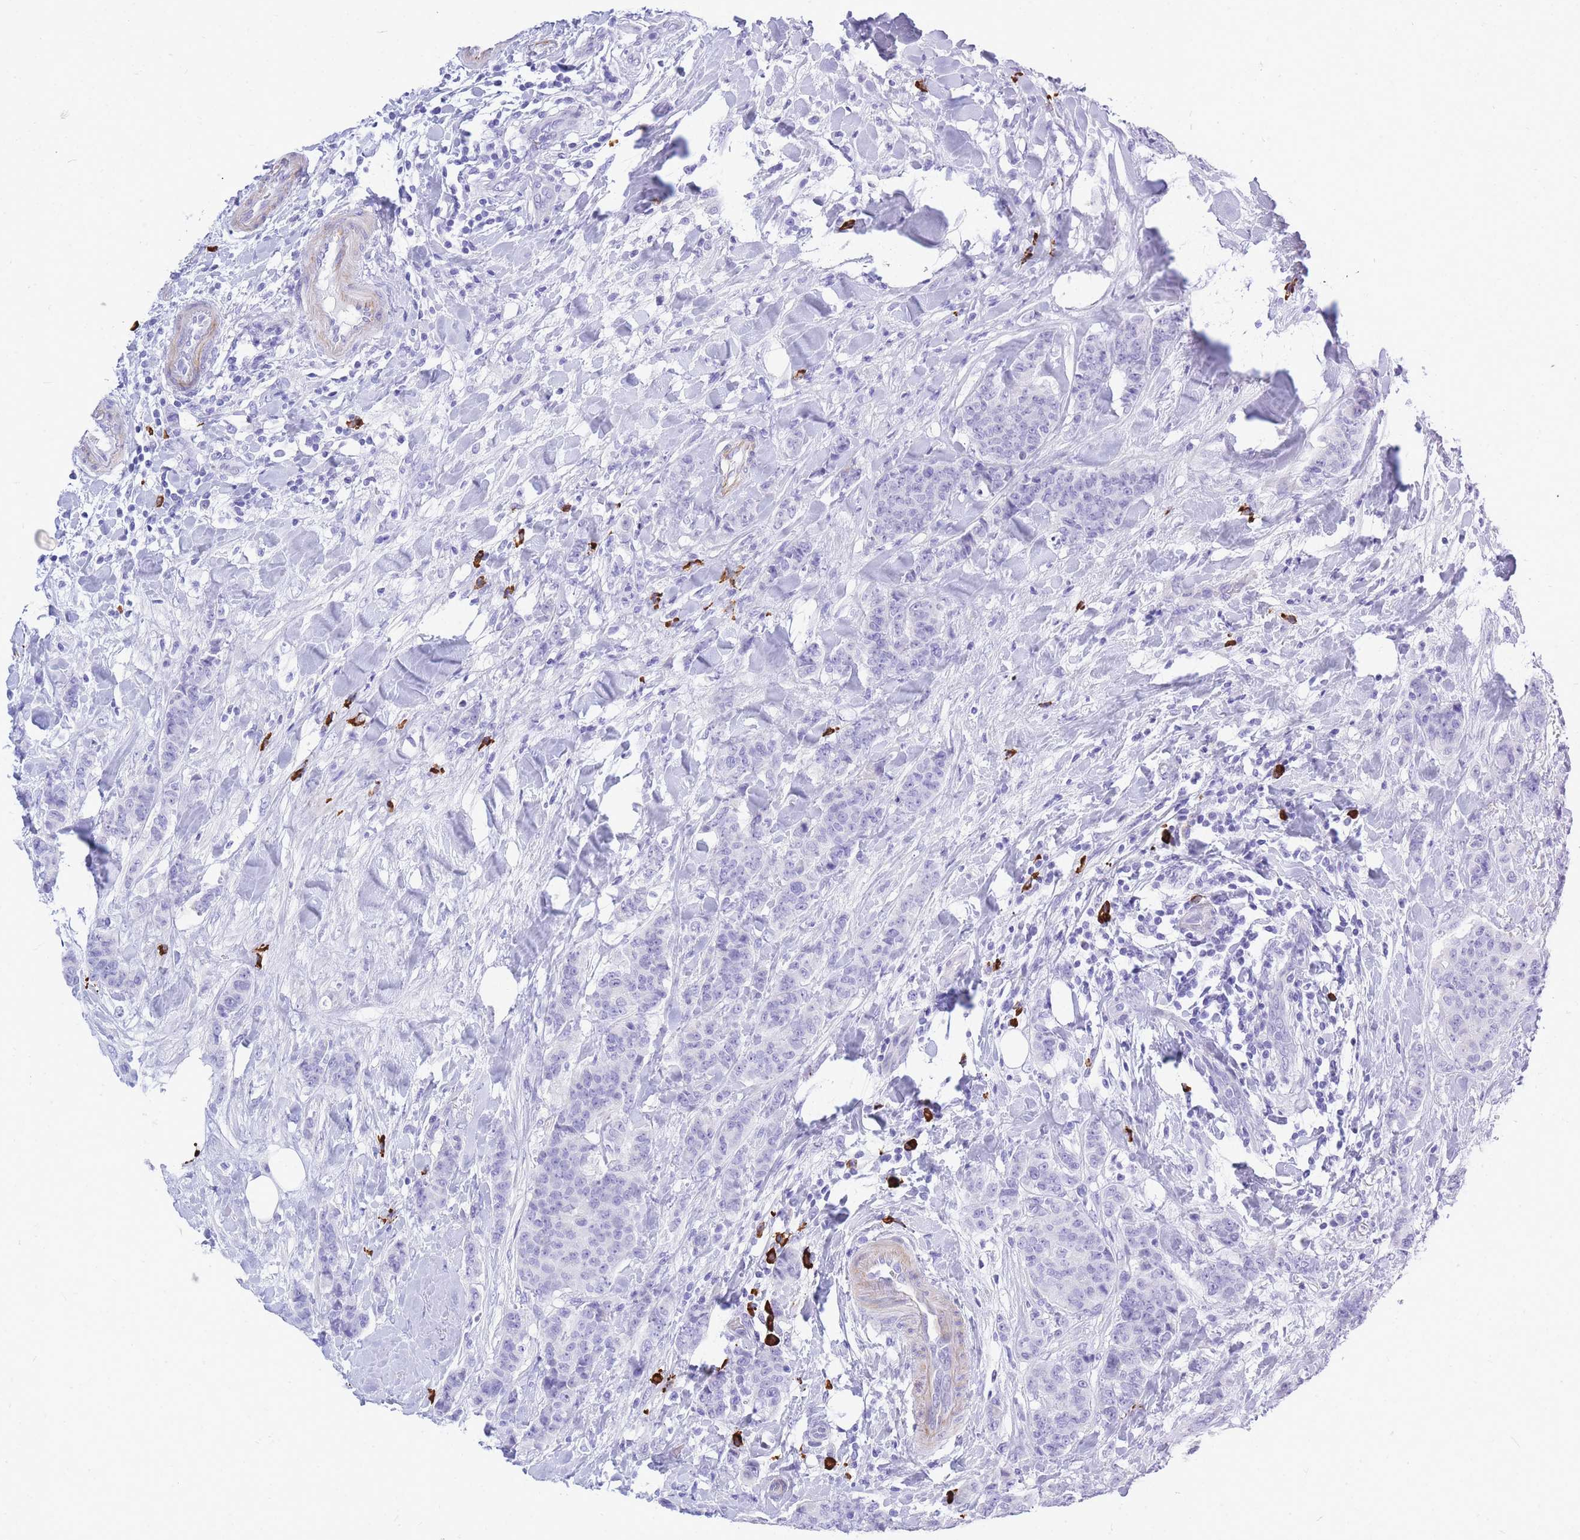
{"staining": {"intensity": "negative", "quantity": "none", "location": "none"}, "tissue": "breast cancer", "cell_type": "Tumor cells", "image_type": "cancer", "snomed": [{"axis": "morphology", "description": "Duct carcinoma"}, {"axis": "topography", "description": "Breast"}], "caption": "Image shows no protein expression in tumor cells of breast invasive ductal carcinoma tissue.", "gene": "ZFP62", "patient": {"sex": "female", "age": 40}}